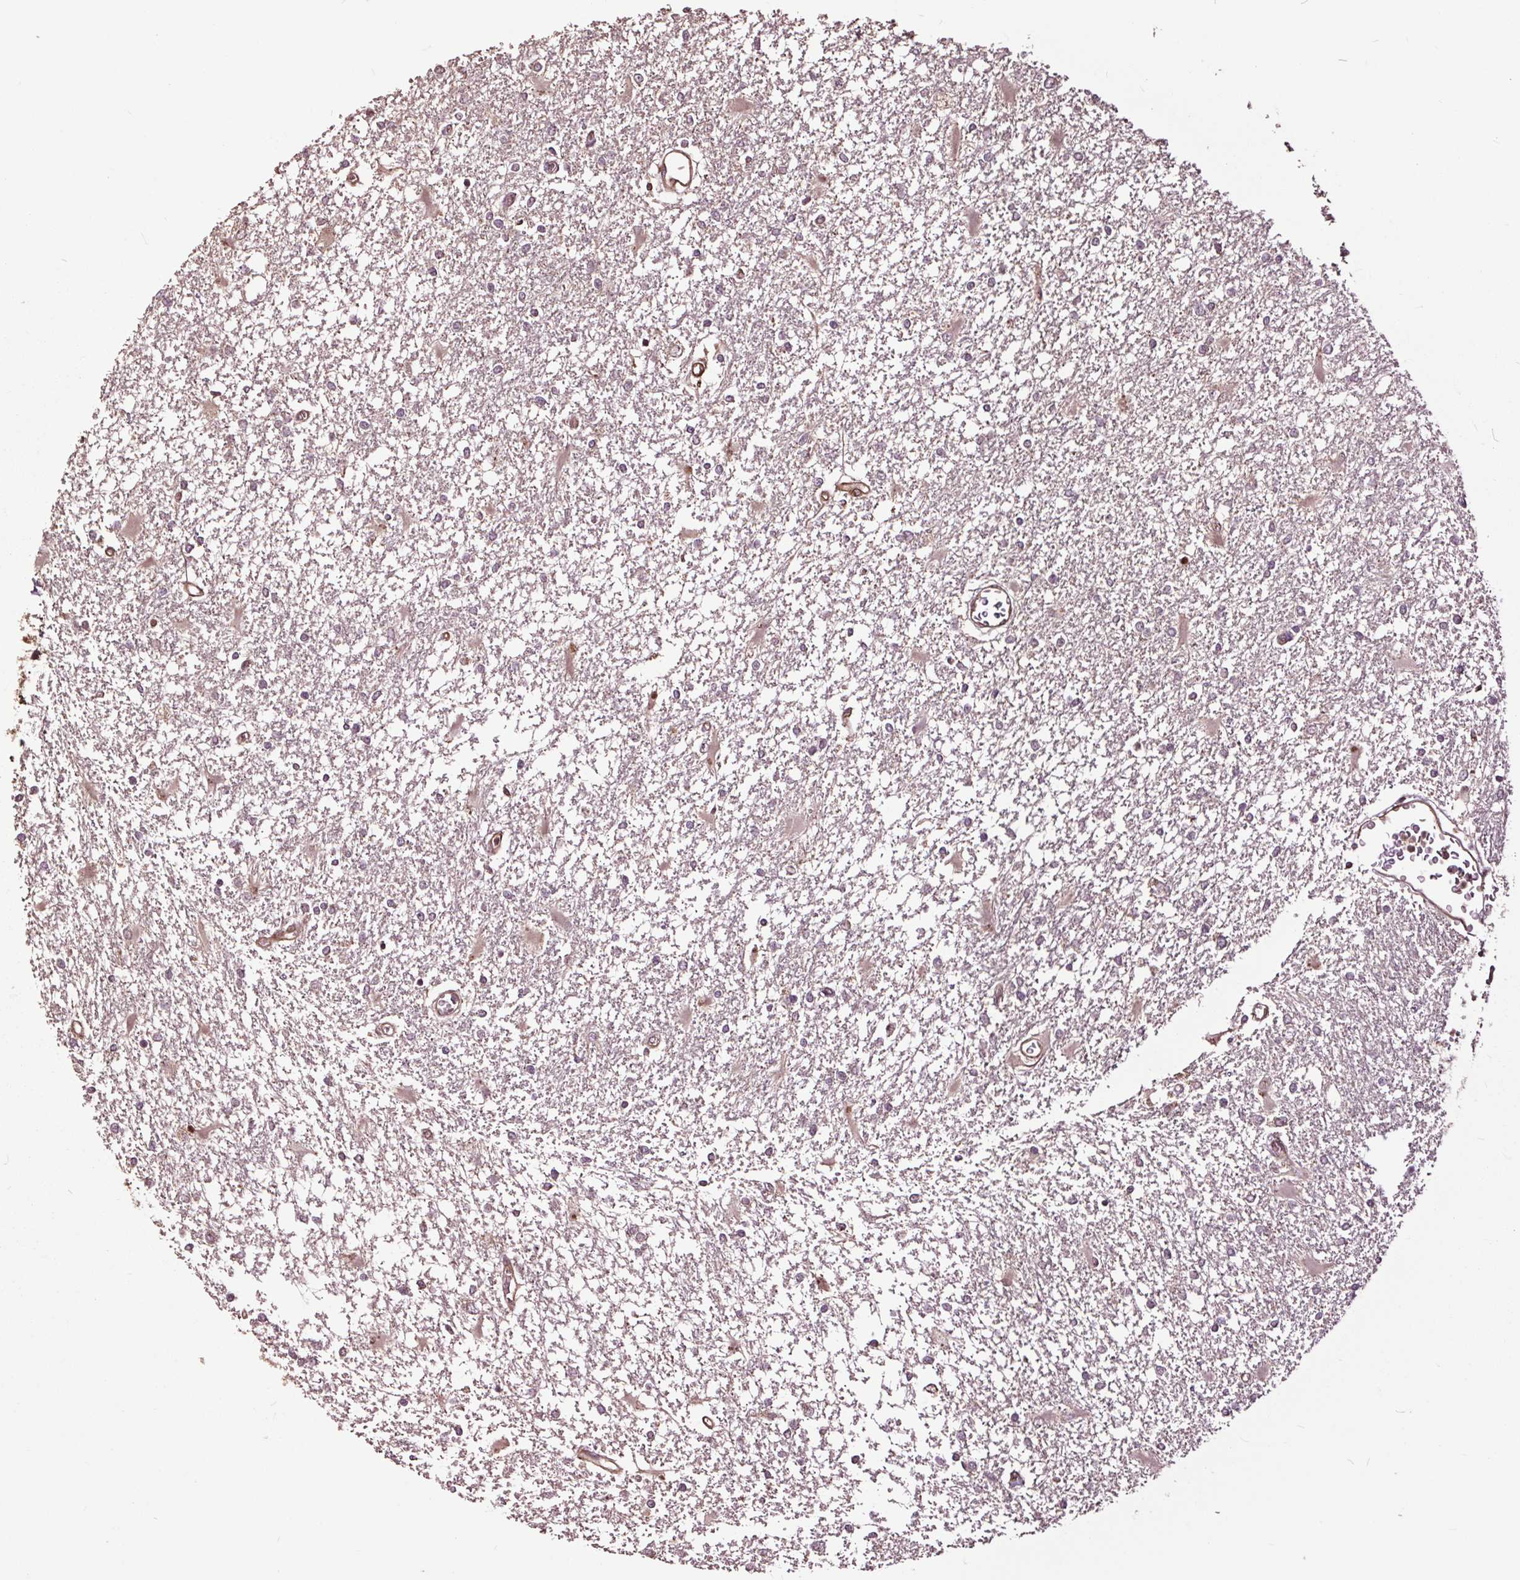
{"staining": {"intensity": "negative", "quantity": "none", "location": "none"}, "tissue": "glioma", "cell_type": "Tumor cells", "image_type": "cancer", "snomed": [{"axis": "morphology", "description": "Glioma, malignant, High grade"}, {"axis": "topography", "description": "Cerebral cortex"}], "caption": "Immunohistochemistry (IHC) photomicrograph of high-grade glioma (malignant) stained for a protein (brown), which shows no expression in tumor cells. Brightfield microscopy of immunohistochemistry (IHC) stained with DAB (3,3'-diaminobenzidine) (brown) and hematoxylin (blue), captured at high magnification.", "gene": "CEP95", "patient": {"sex": "male", "age": 79}}